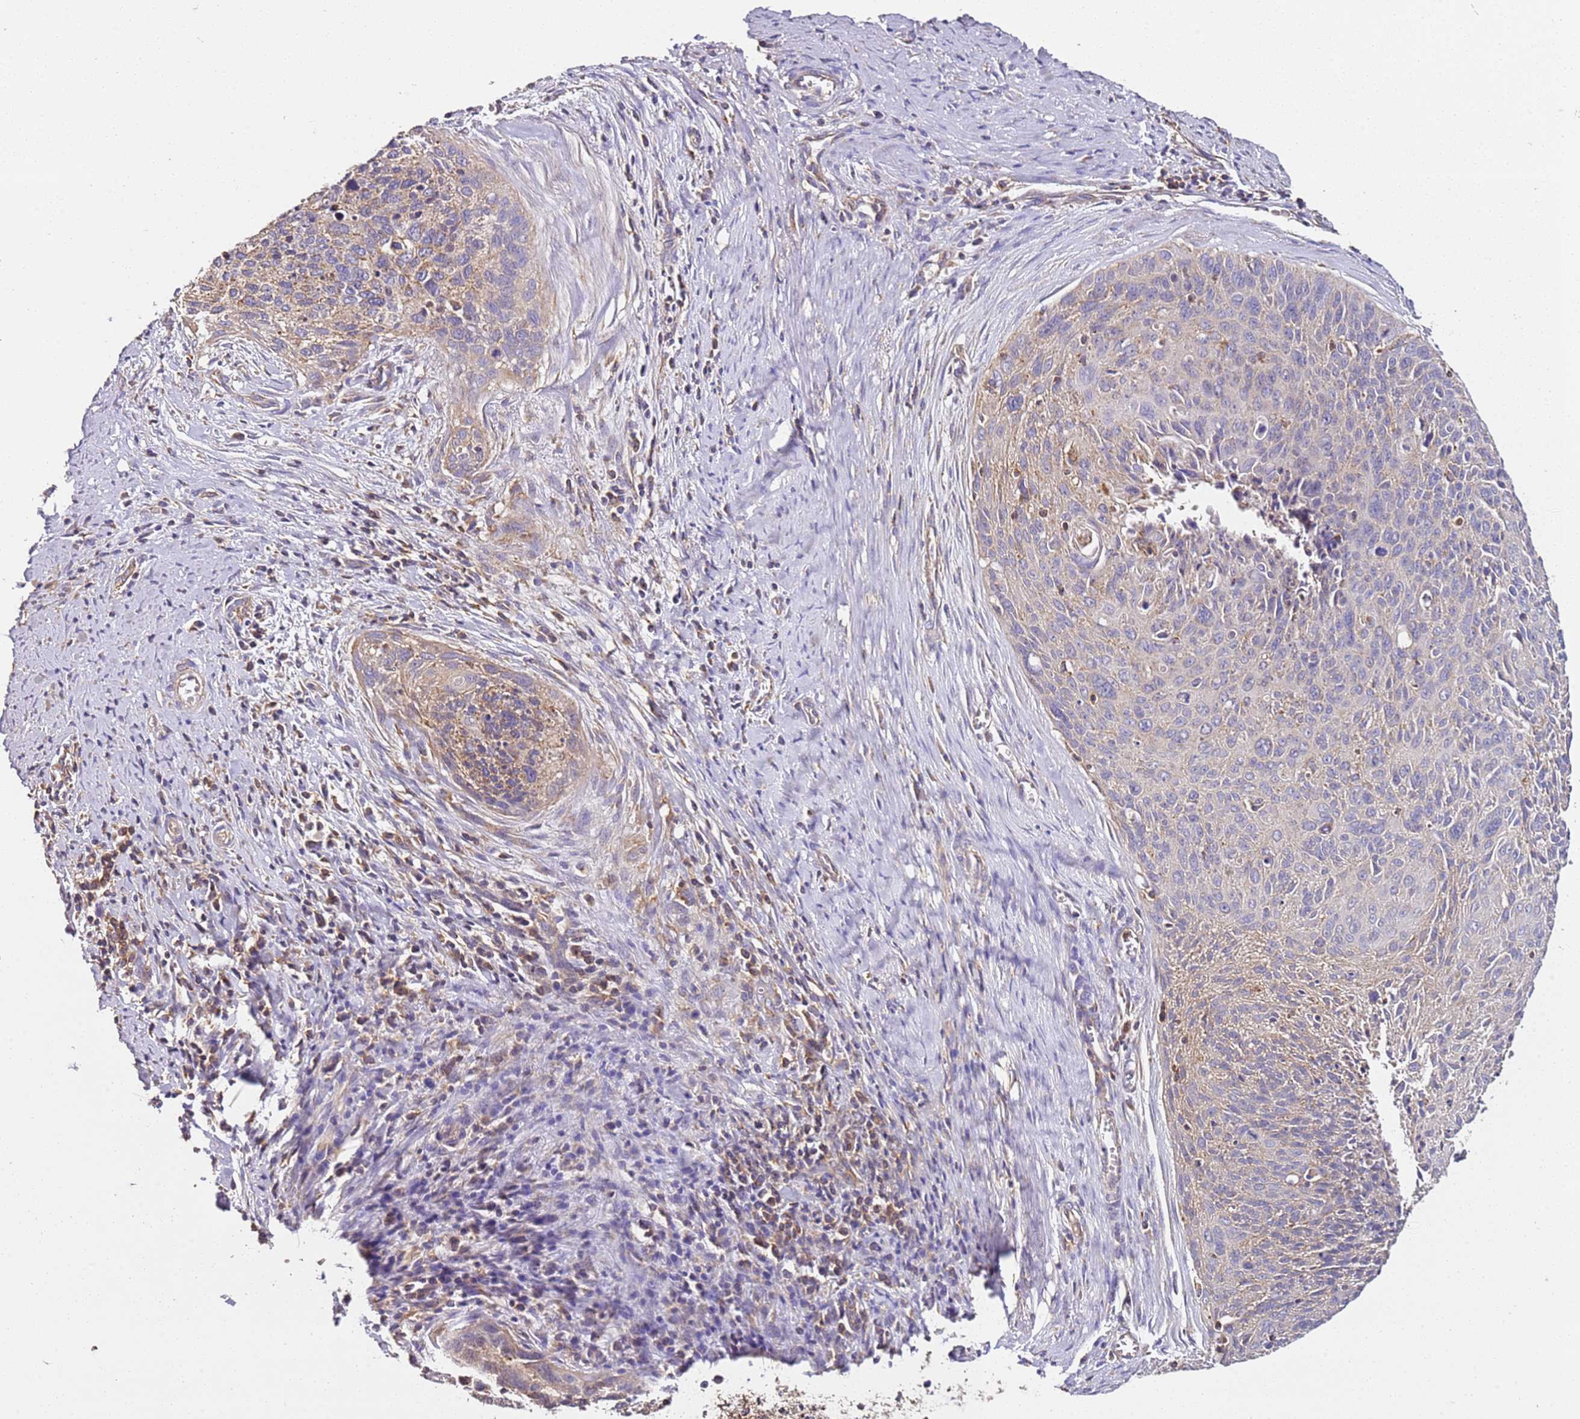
{"staining": {"intensity": "weak", "quantity": "<25%", "location": "cytoplasmic/membranous"}, "tissue": "cervical cancer", "cell_type": "Tumor cells", "image_type": "cancer", "snomed": [{"axis": "morphology", "description": "Squamous cell carcinoma, NOS"}, {"axis": "topography", "description": "Cervix"}], "caption": "Immunohistochemical staining of cervical cancer shows no significant staining in tumor cells.", "gene": "RMND5A", "patient": {"sex": "female", "age": 55}}